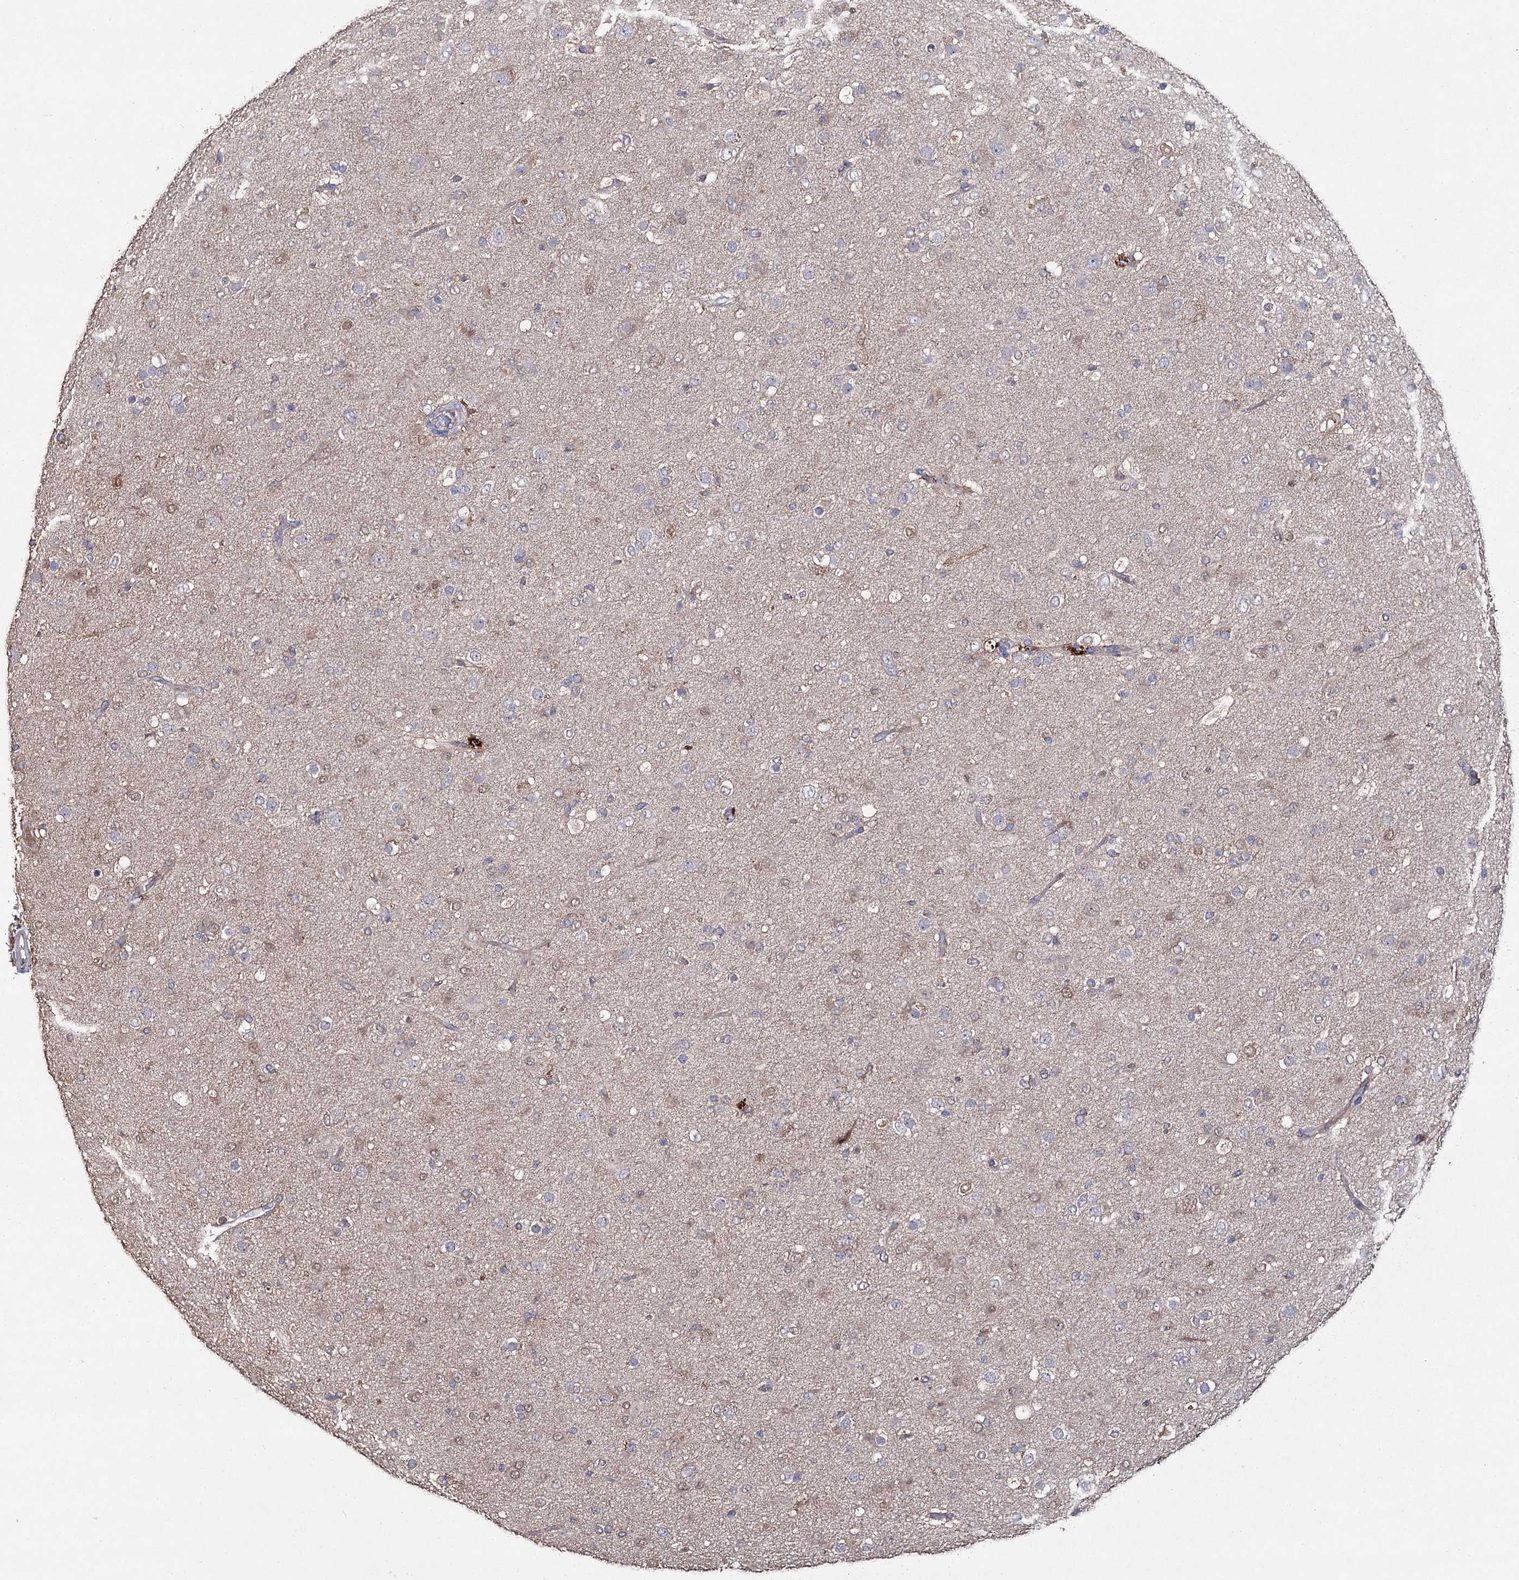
{"staining": {"intensity": "weak", "quantity": "25%-75%", "location": "cytoplasmic/membranous,nuclear"}, "tissue": "glioma", "cell_type": "Tumor cells", "image_type": "cancer", "snomed": [{"axis": "morphology", "description": "Glioma, malignant, Low grade"}, {"axis": "topography", "description": "Brain"}], "caption": "An IHC histopathology image of tumor tissue is shown. Protein staining in brown labels weak cytoplasmic/membranous and nuclear positivity in malignant low-grade glioma within tumor cells. Nuclei are stained in blue.", "gene": "AURKC", "patient": {"sex": "male", "age": 65}}